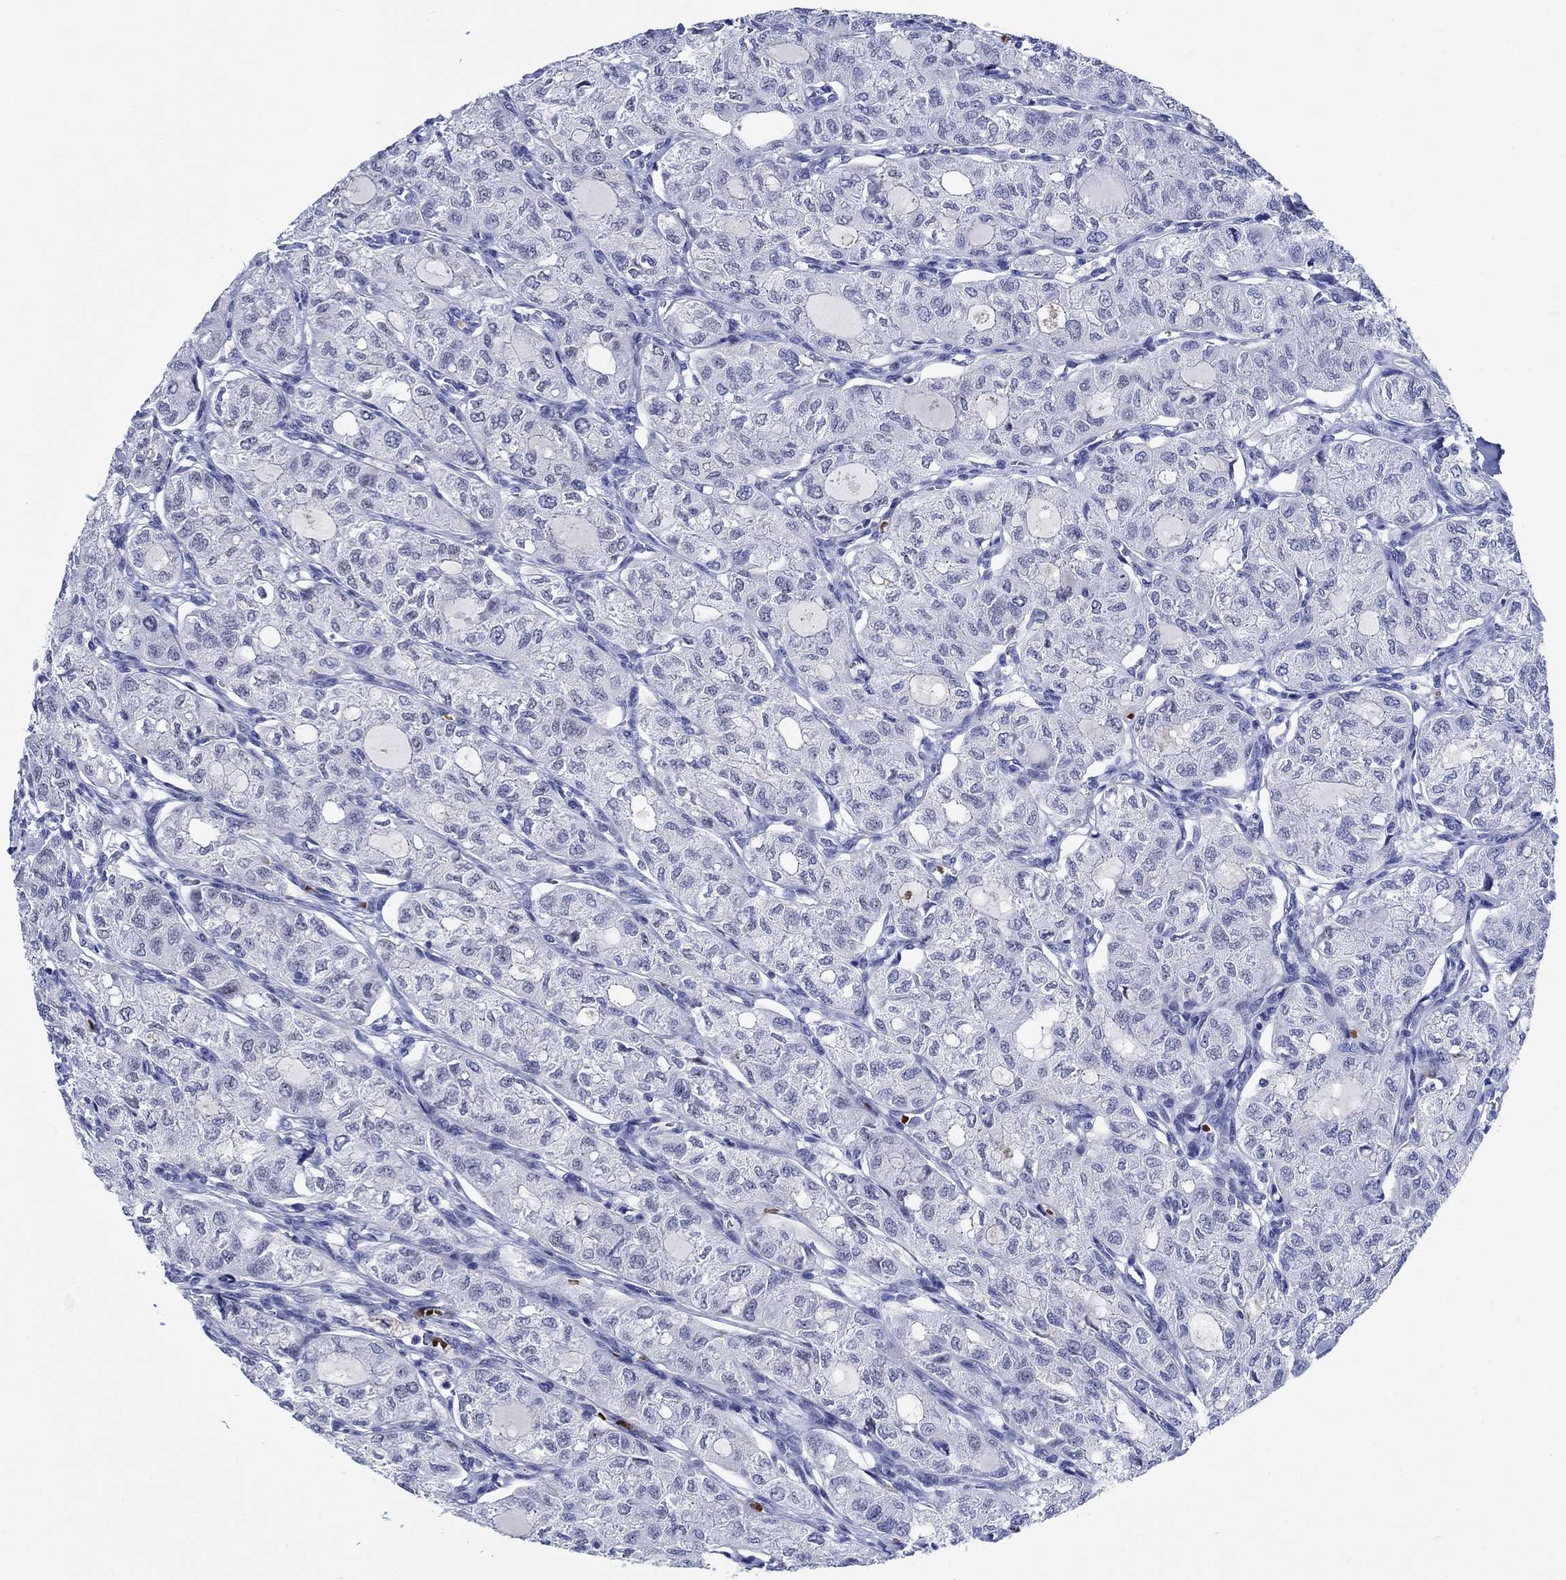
{"staining": {"intensity": "negative", "quantity": "none", "location": "none"}, "tissue": "thyroid cancer", "cell_type": "Tumor cells", "image_type": "cancer", "snomed": [{"axis": "morphology", "description": "Follicular adenoma carcinoma, NOS"}, {"axis": "topography", "description": "Thyroid gland"}], "caption": "High magnification brightfield microscopy of thyroid cancer stained with DAB (brown) and counterstained with hematoxylin (blue): tumor cells show no significant positivity.", "gene": "ZNF446", "patient": {"sex": "male", "age": 75}}